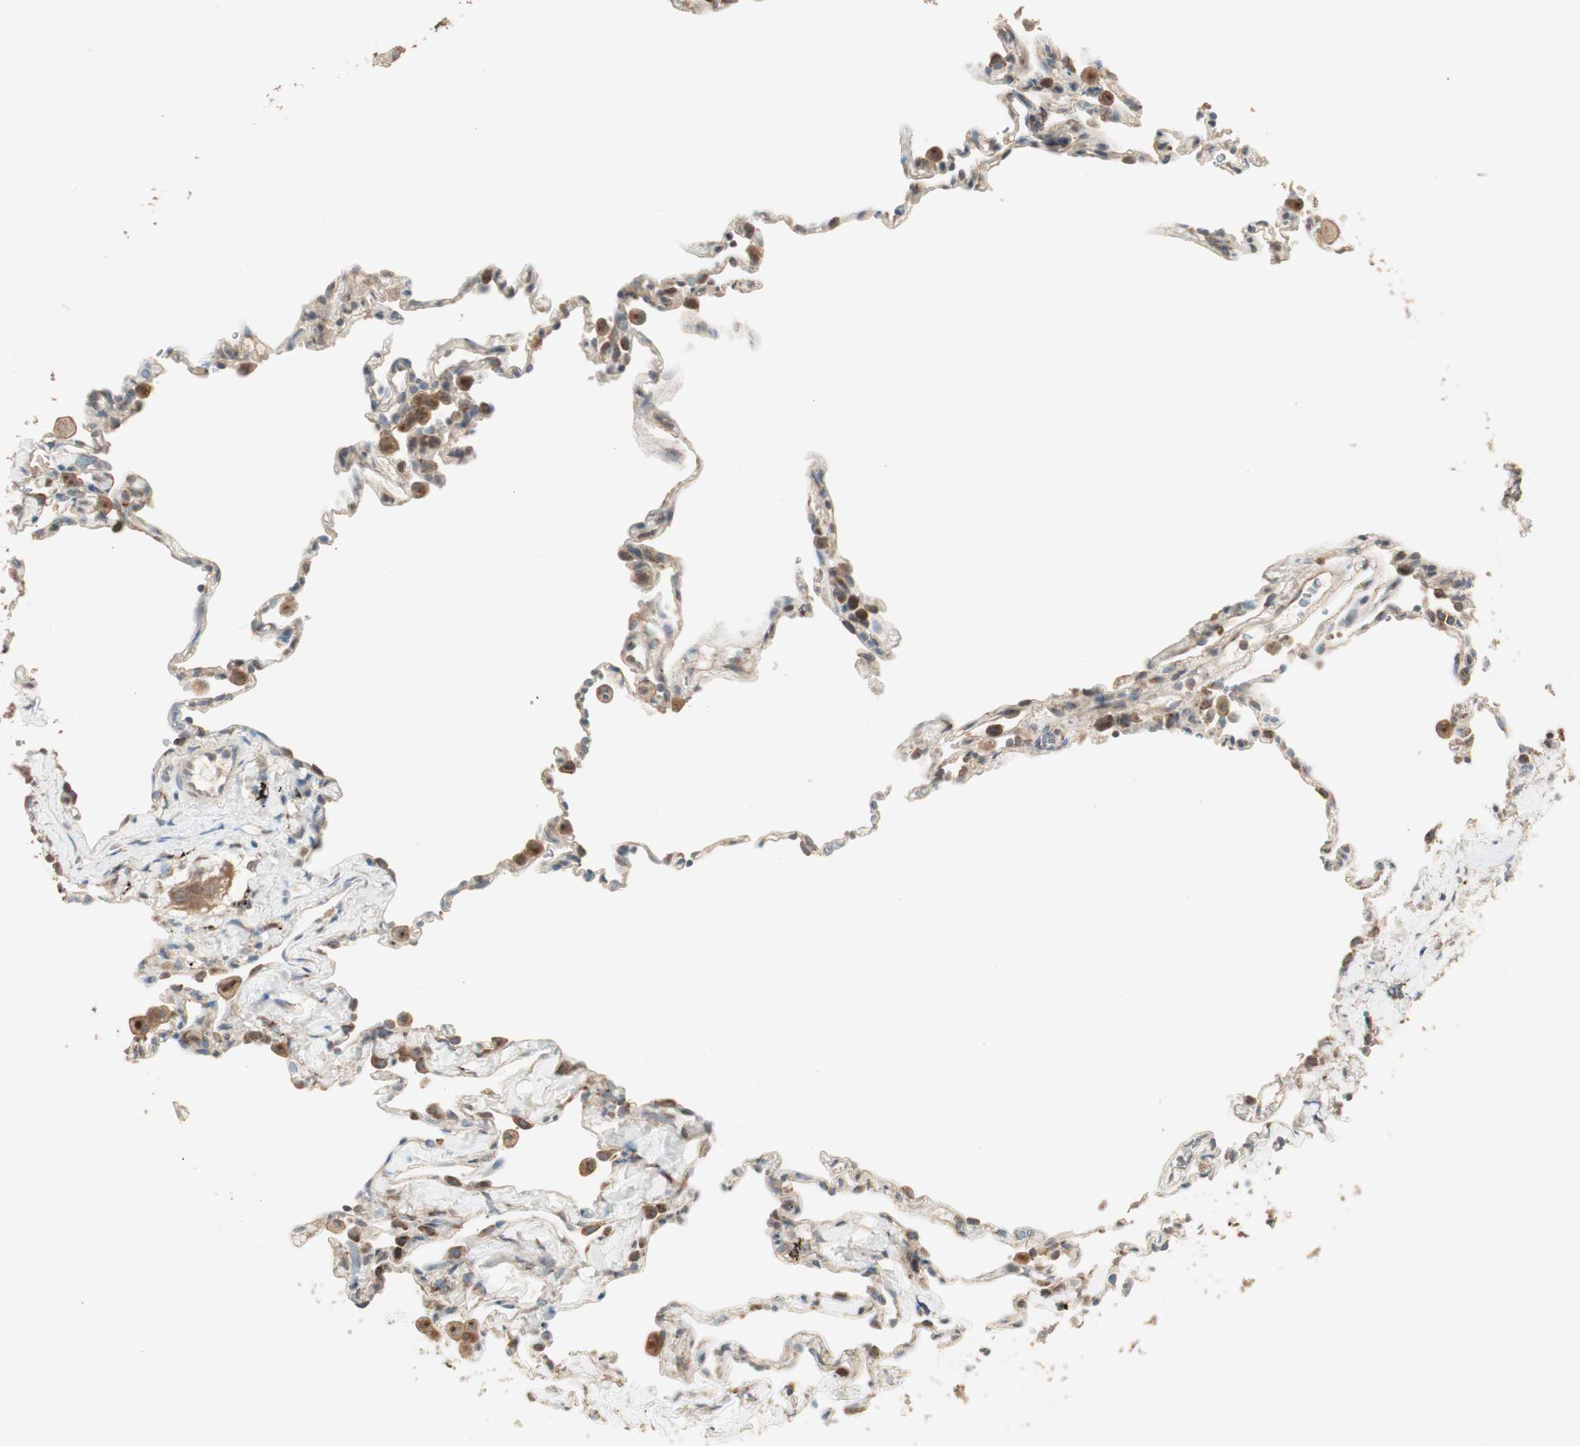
{"staining": {"intensity": "moderate", "quantity": ">75%", "location": "cytoplasmic/membranous"}, "tissue": "lung", "cell_type": "Alveolar cells", "image_type": "normal", "snomed": [{"axis": "morphology", "description": "Normal tissue, NOS"}, {"axis": "topography", "description": "Lung"}], "caption": "Immunohistochemistry (IHC) image of unremarkable lung stained for a protein (brown), which shows medium levels of moderate cytoplasmic/membranous positivity in approximately >75% of alveolar cells.", "gene": "RARRES1", "patient": {"sex": "male", "age": 59}}